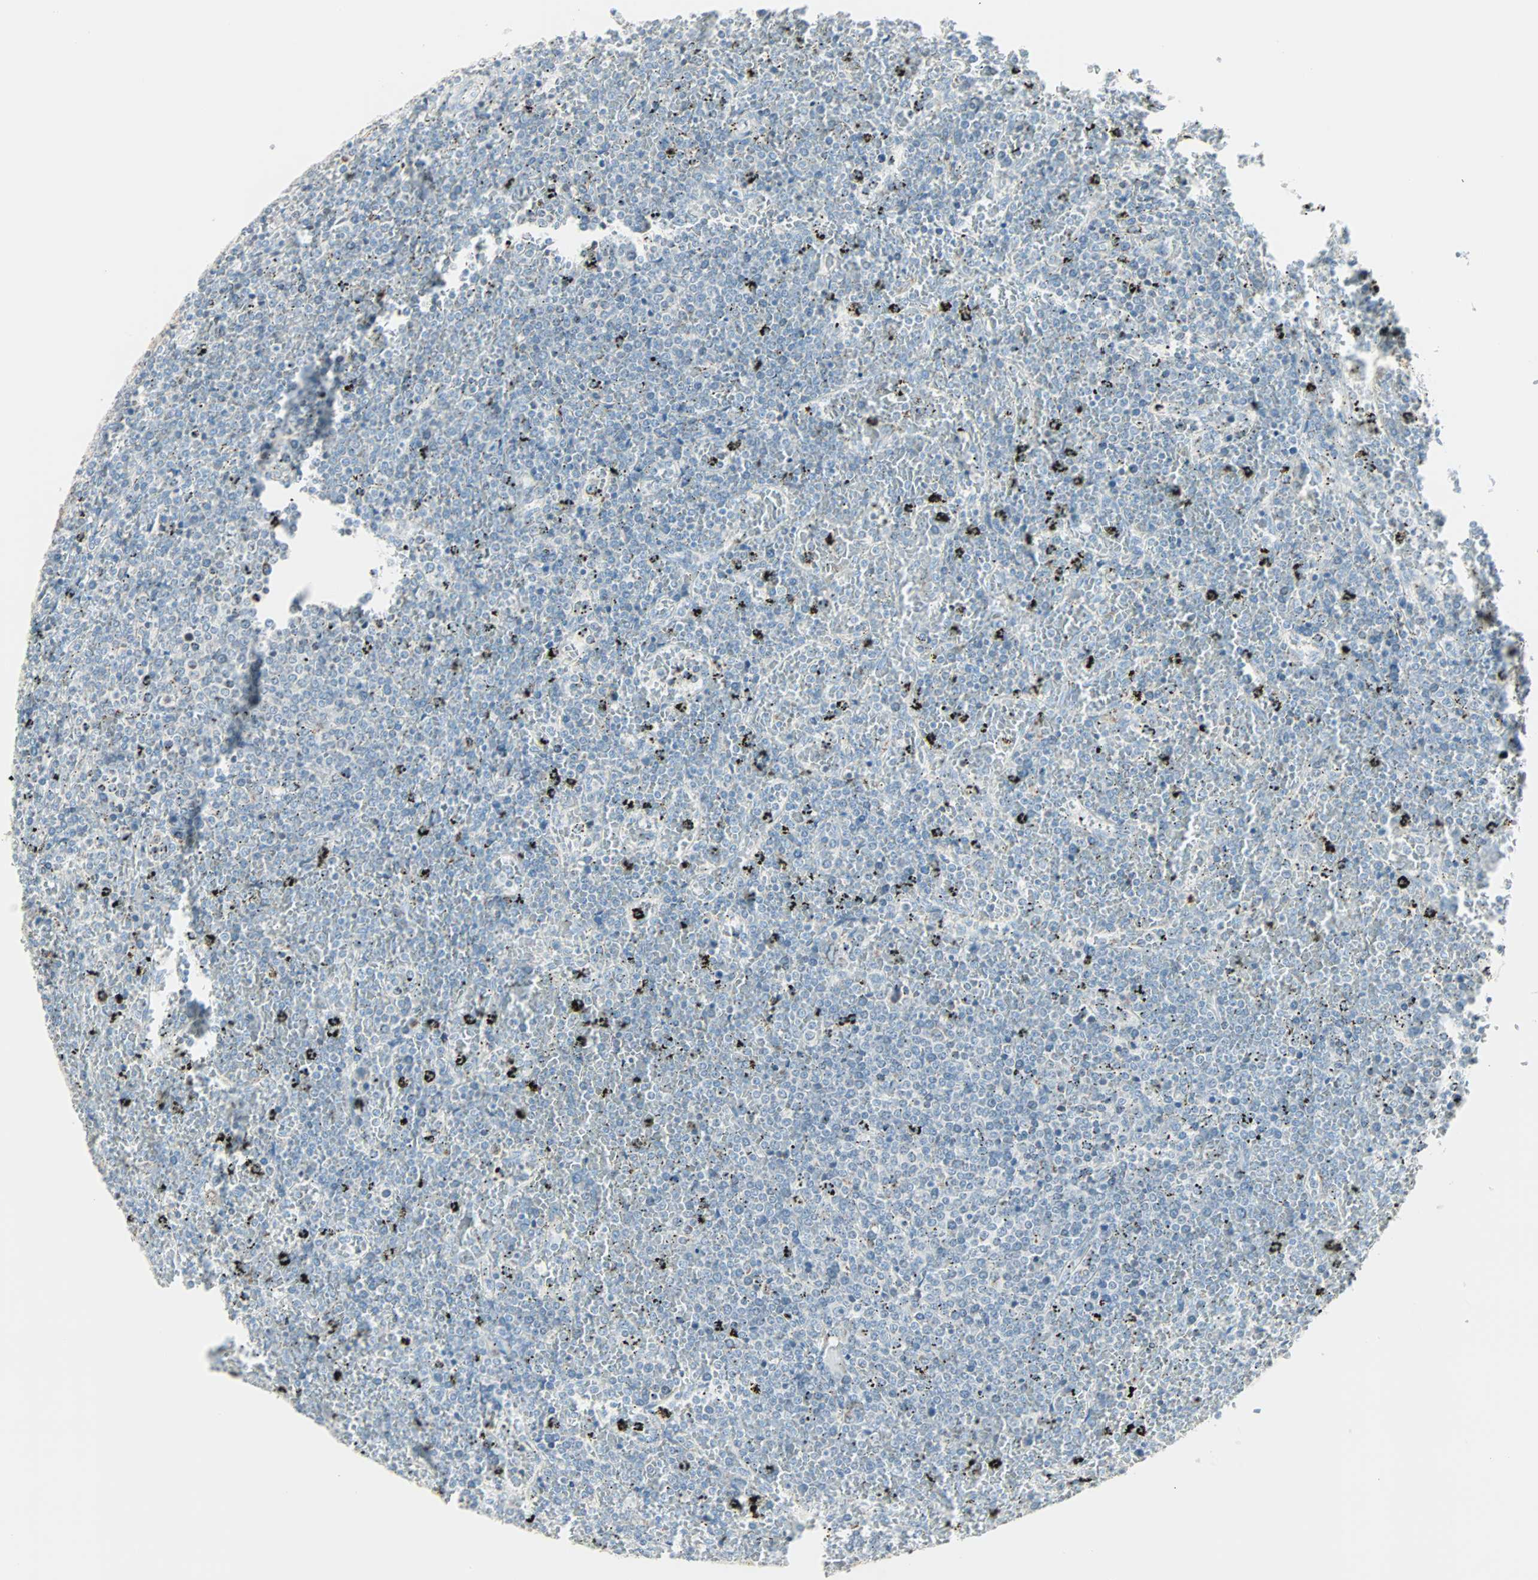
{"staining": {"intensity": "negative", "quantity": "none", "location": "none"}, "tissue": "lymphoma", "cell_type": "Tumor cells", "image_type": "cancer", "snomed": [{"axis": "morphology", "description": "Malignant lymphoma, non-Hodgkin's type, Low grade"}, {"axis": "topography", "description": "Spleen"}], "caption": "High magnification brightfield microscopy of low-grade malignant lymphoma, non-Hodgkin's type stained with DAB (brown) and counterstained with hematoxylin (blue): tumor cells show no significant positivity.", "gene": "IDH2", "patient": {"sex": "female", "age": 77}}